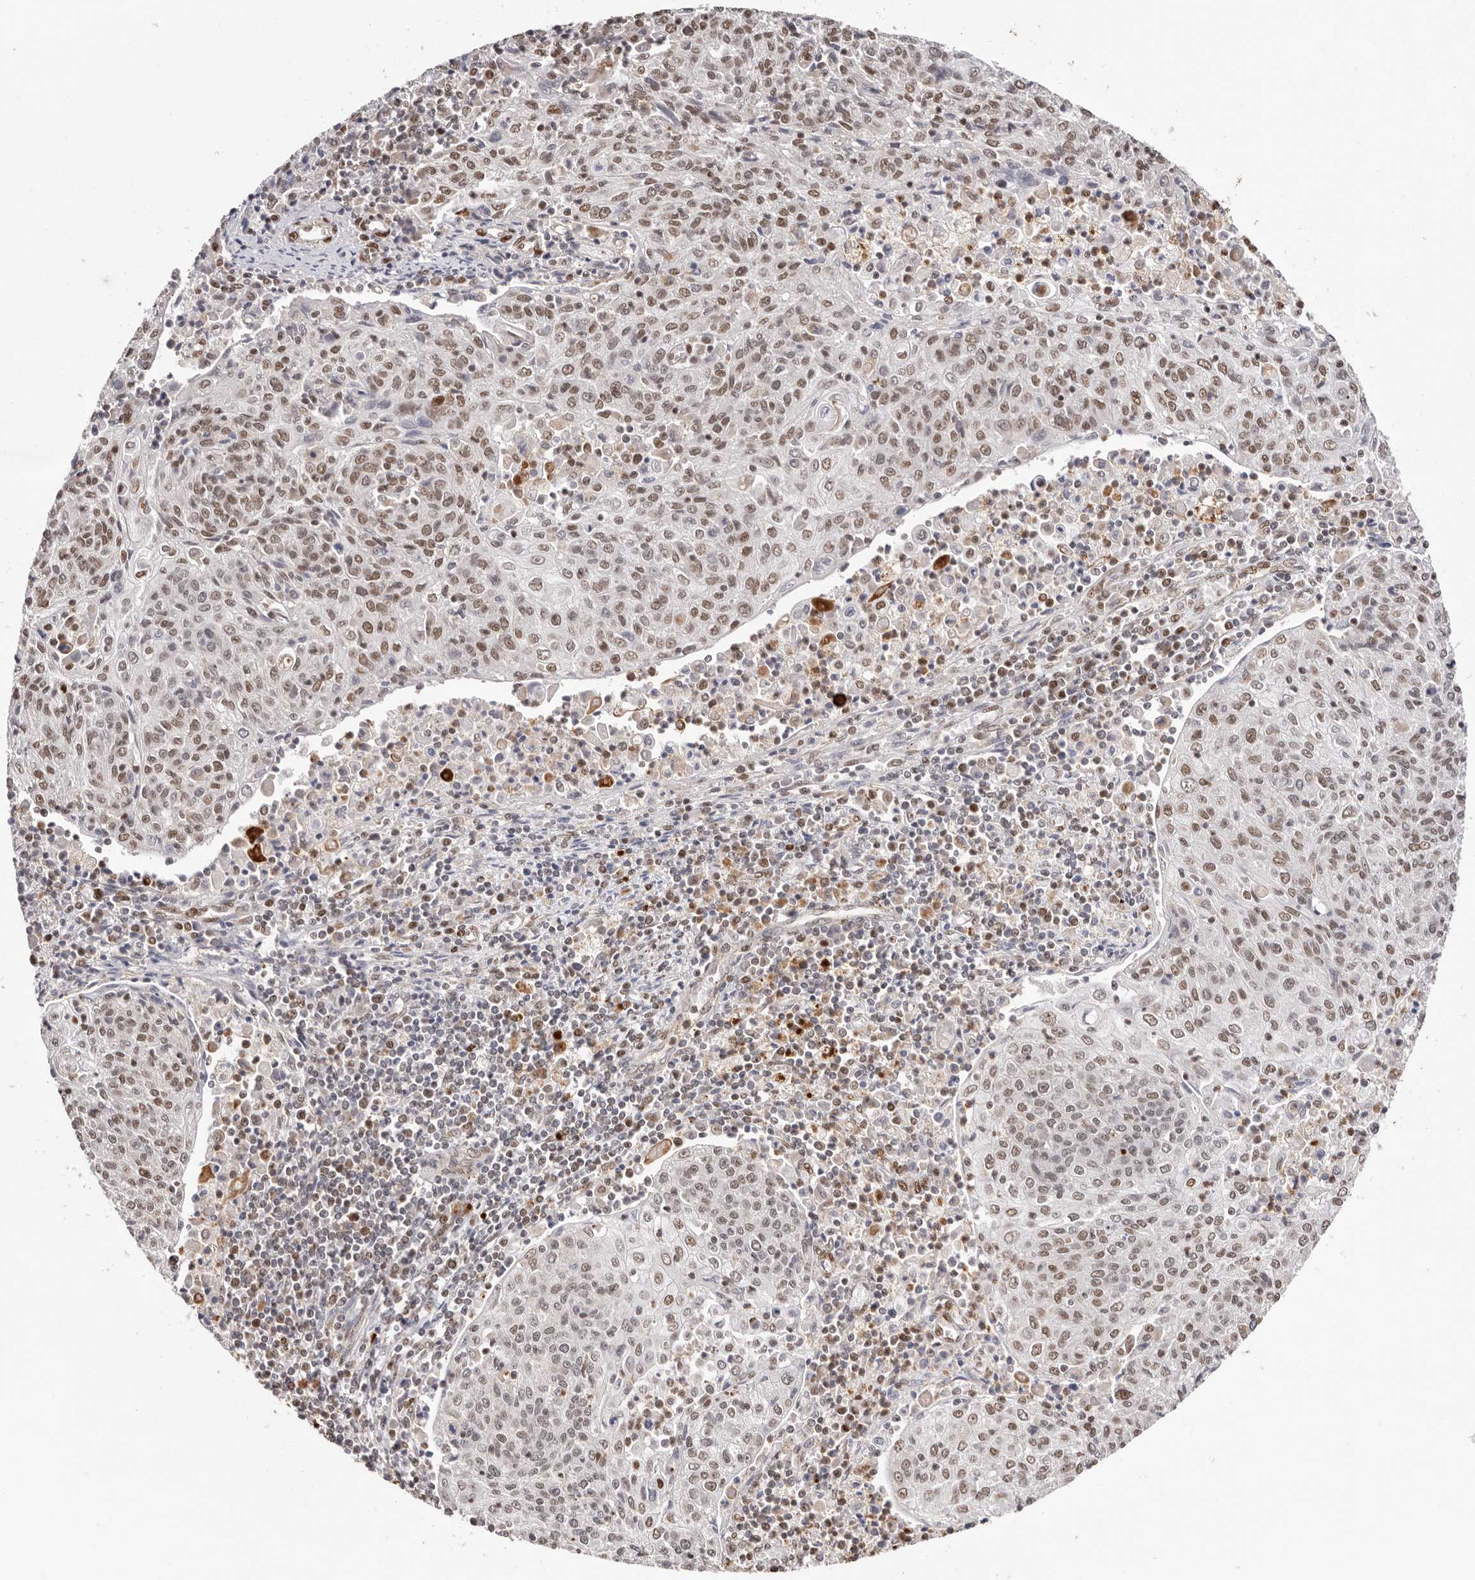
{"staining": {"intensity": "moderate", "quantity": ">75%", "location": "nuclear"}, "tissue": "cervical cancer", "cell_type": "Tumor cells", "image_type": "cancer", "snomed": [{"axis": "morphology", "description": "Squamous cell carcinoma, NOS"}, {"axis": "topography", "description": "Cervix"}], "caption": "A micrograph of squamous cell carcinoma (cervical) stained for a protein exhibits moderate nuclear brown staining in tumor cells.", "gene": "SMAD7", "patient": {"sex": "female", "age": 48}}